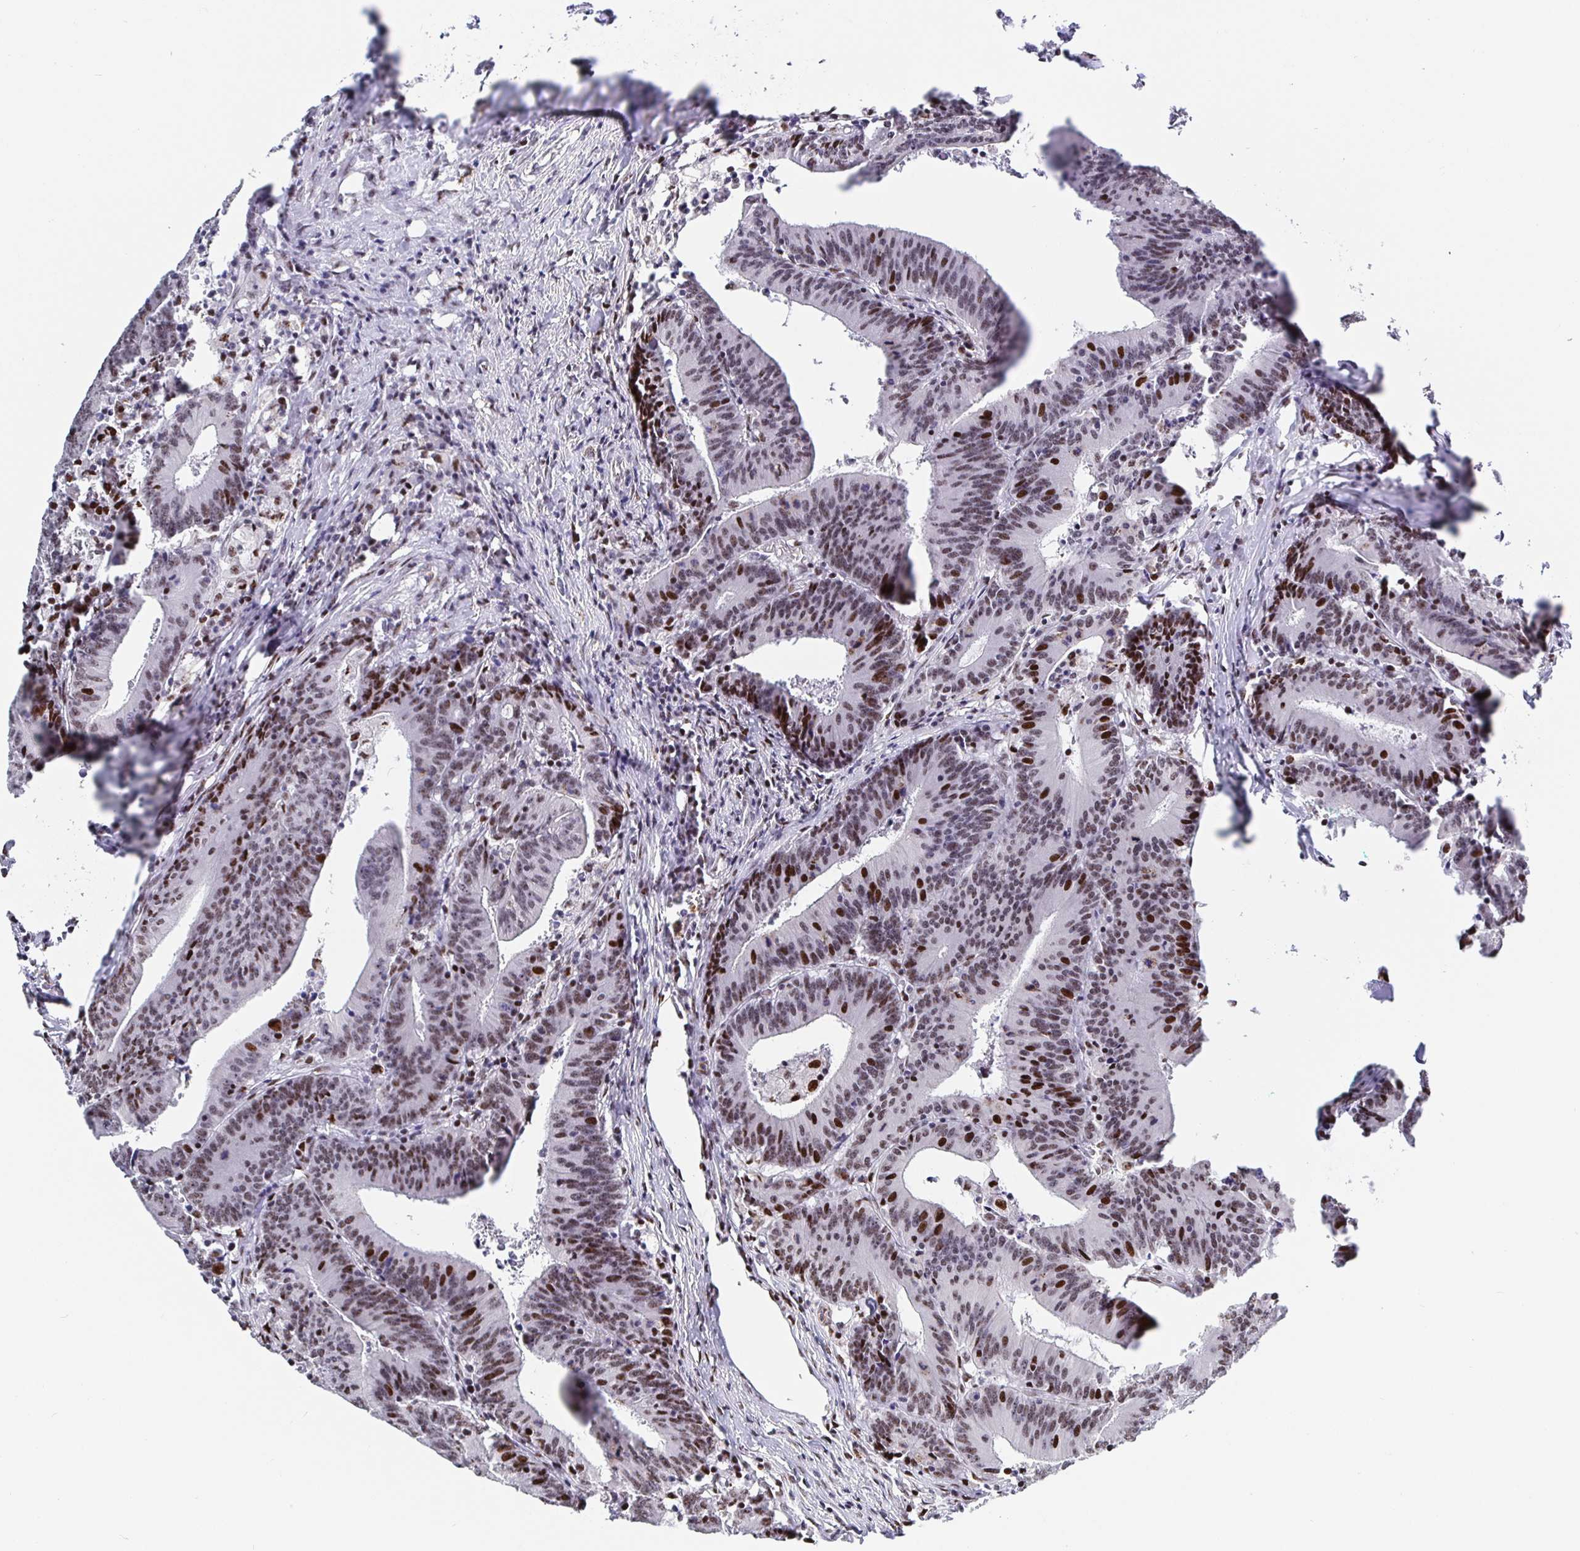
{"staining": {"intensity": "moderate", "quantity": "25%-75%", "location": "nuclear"}, "tissue": "colorectal cancer", "cell_type": "Tumor cells", "image_type": "cancer", "snomed": [{"axis": "morphology", "description": "Adenocarcinoma, NOS"}, {"axis": "topography", "description": "Colon"}], "caption": "This is a photomicrograph of IHC staining of colorectal cancer (adenocarcinoma), which shows moderate positivity in the nuclear of tumor cells.", "gene": "SETD5", "patient": {"sex": "female", "age": 78}}